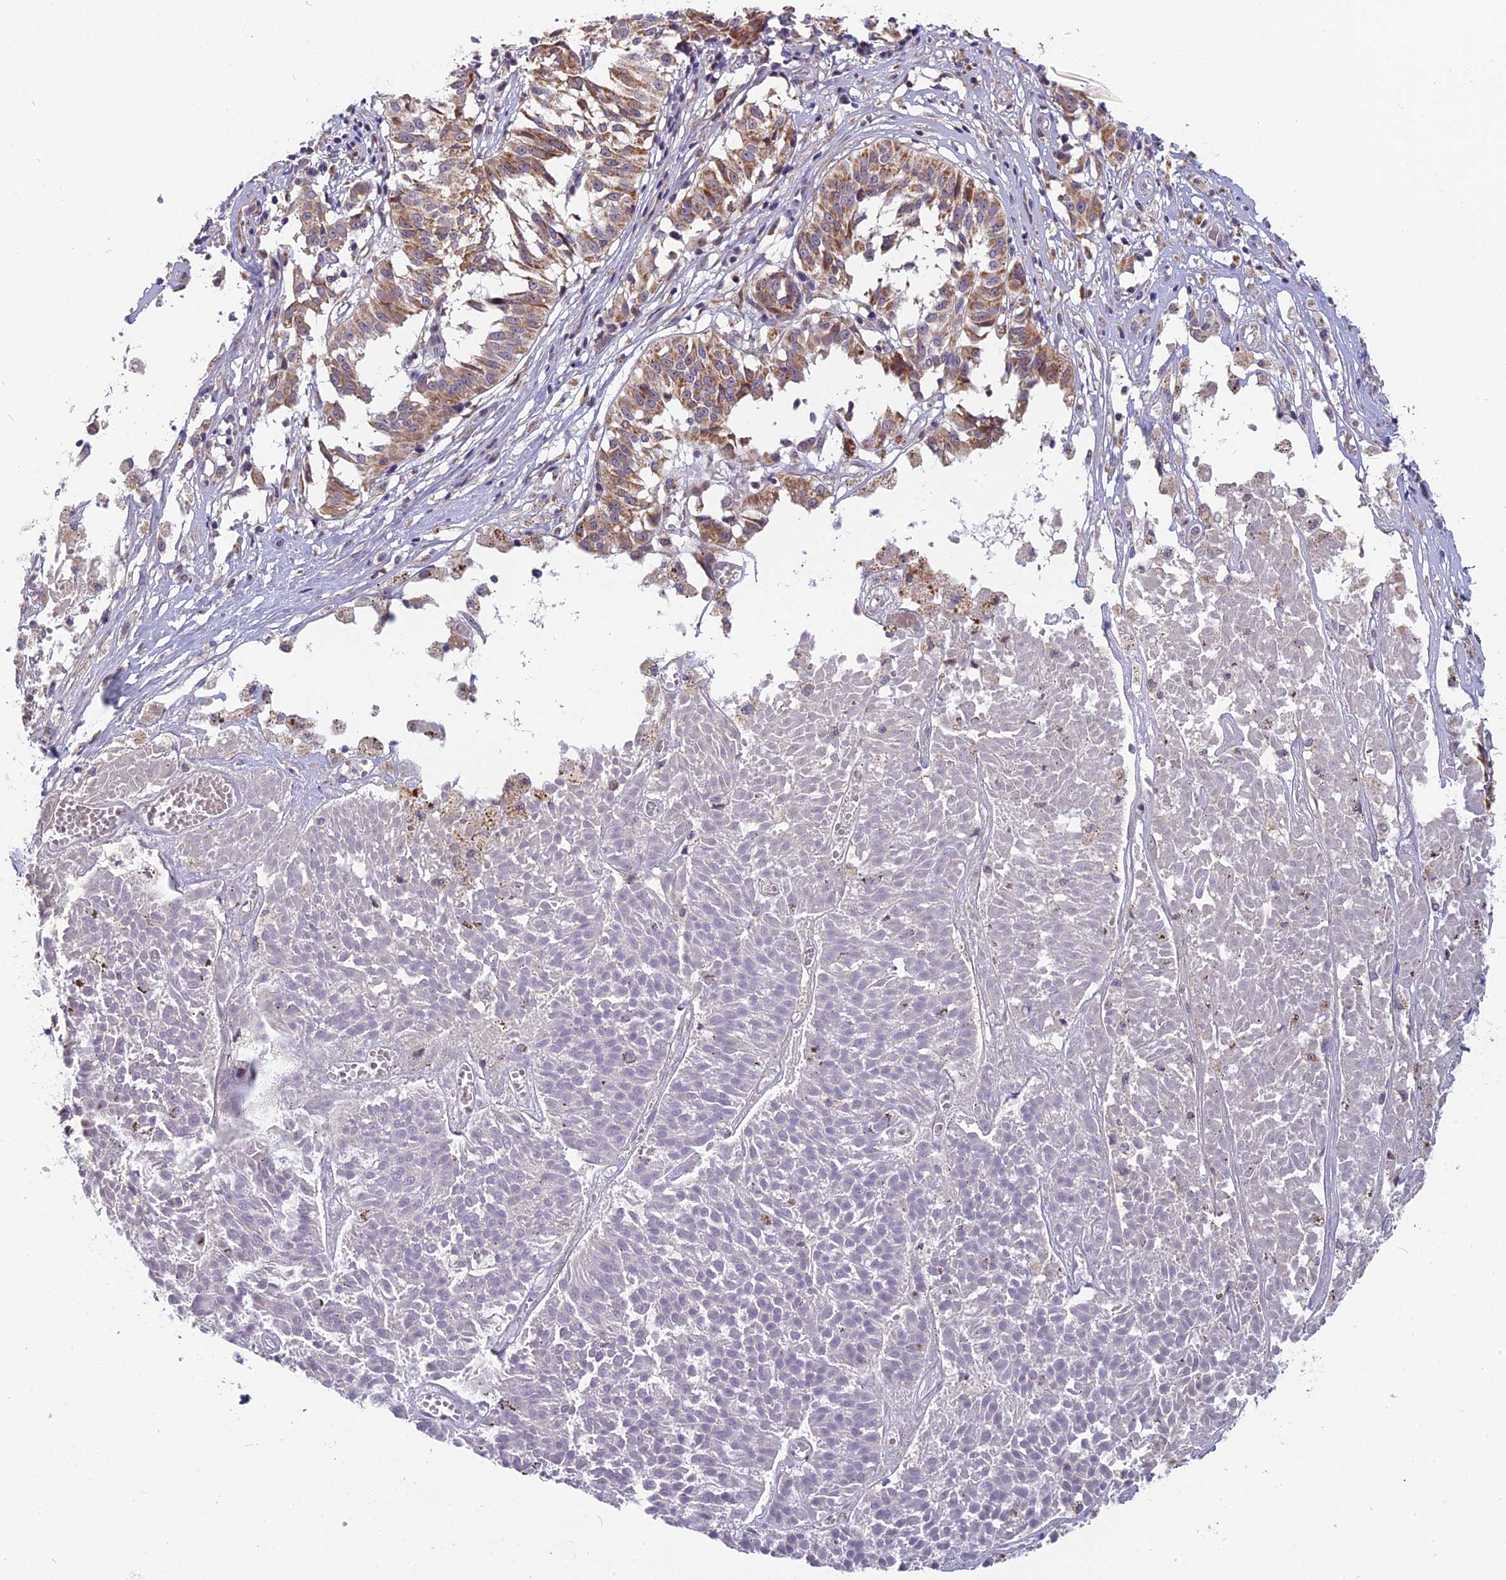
{"staining": {"intensity": "moderate", "quantity": "<25%", "location": "cytoplasmic/membranous"}, "tissue": "melanoma", "cell_type": "Tumor cells", "image_type": "cancer", "snomed": [{"axis": "morphology", "description": "Malignant melanoma, NOS"}, {"axis": "topography", "description": "Skin"}], "caption": "Melanoma was stained to show a protein in brown. There is low levels of moderate cytoplasmic/membranous expression in approximately <25% of tumor cells.", "gene": "CMC1", "patient": {"sex": "female", "age": 72}}